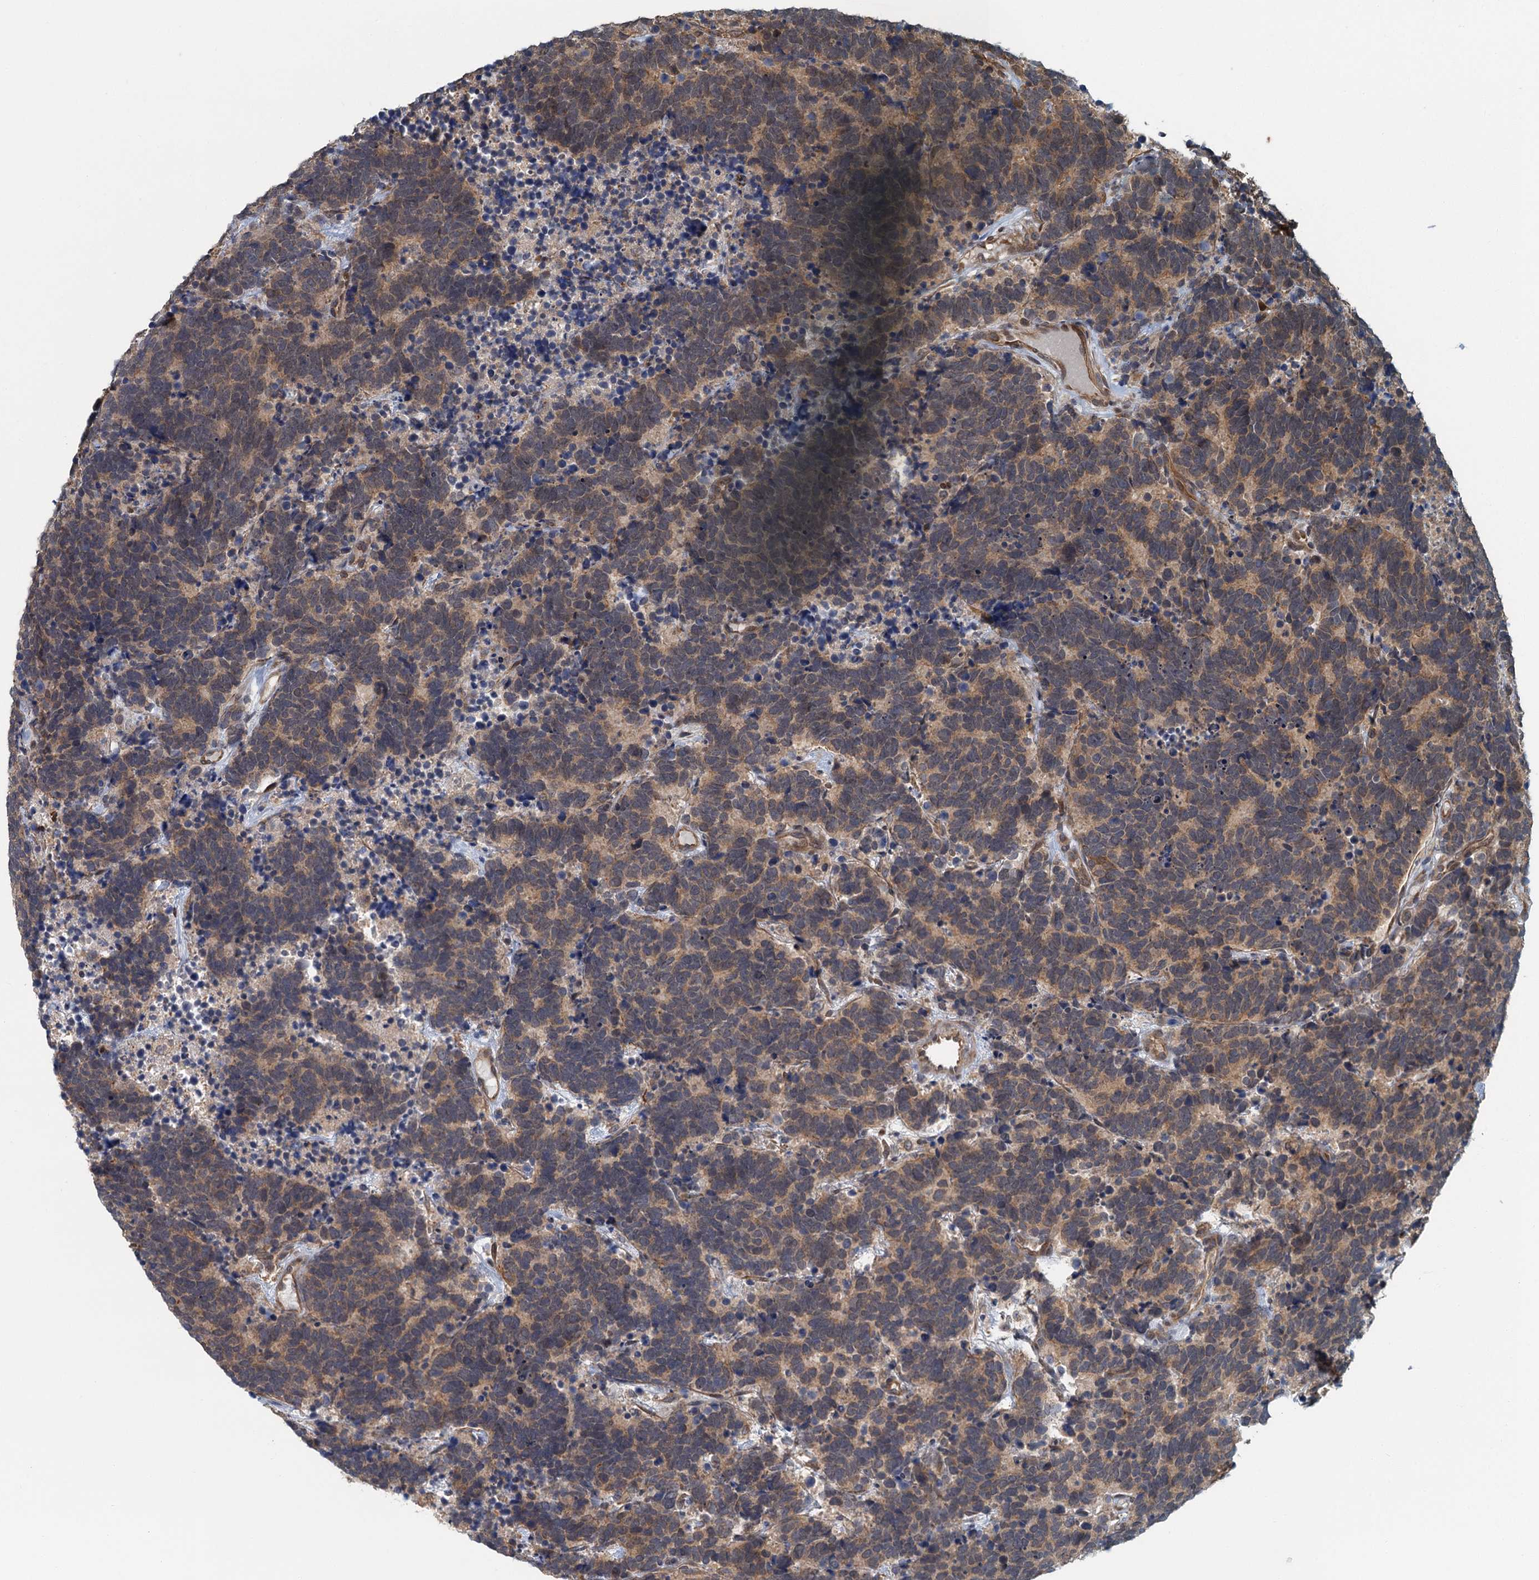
{"staining": {"intensity": "weak", "quantity": ">75%", "location": "cytoplasmic/membranous"}, "tissue": "carcinoid", "cell_type": "Tumor cells", "image_type": "cancer", "snomed": [{"axis": "morphology", "description": "Carcinoma, NOS"}, {"axis": "morphology", "description": "Carcinoid, malignant, NOS"}, {"axis": "topography", "description": "Urinary bladder"}], "caption": "DAB immunohistochemical staining of malignant carcinoid displays weak cytoplasmic/membranous protein positivity in approximately >75% of tumor cells.", "gene": "ZNF527", "patient": {"sex": "male", "age": 57}}